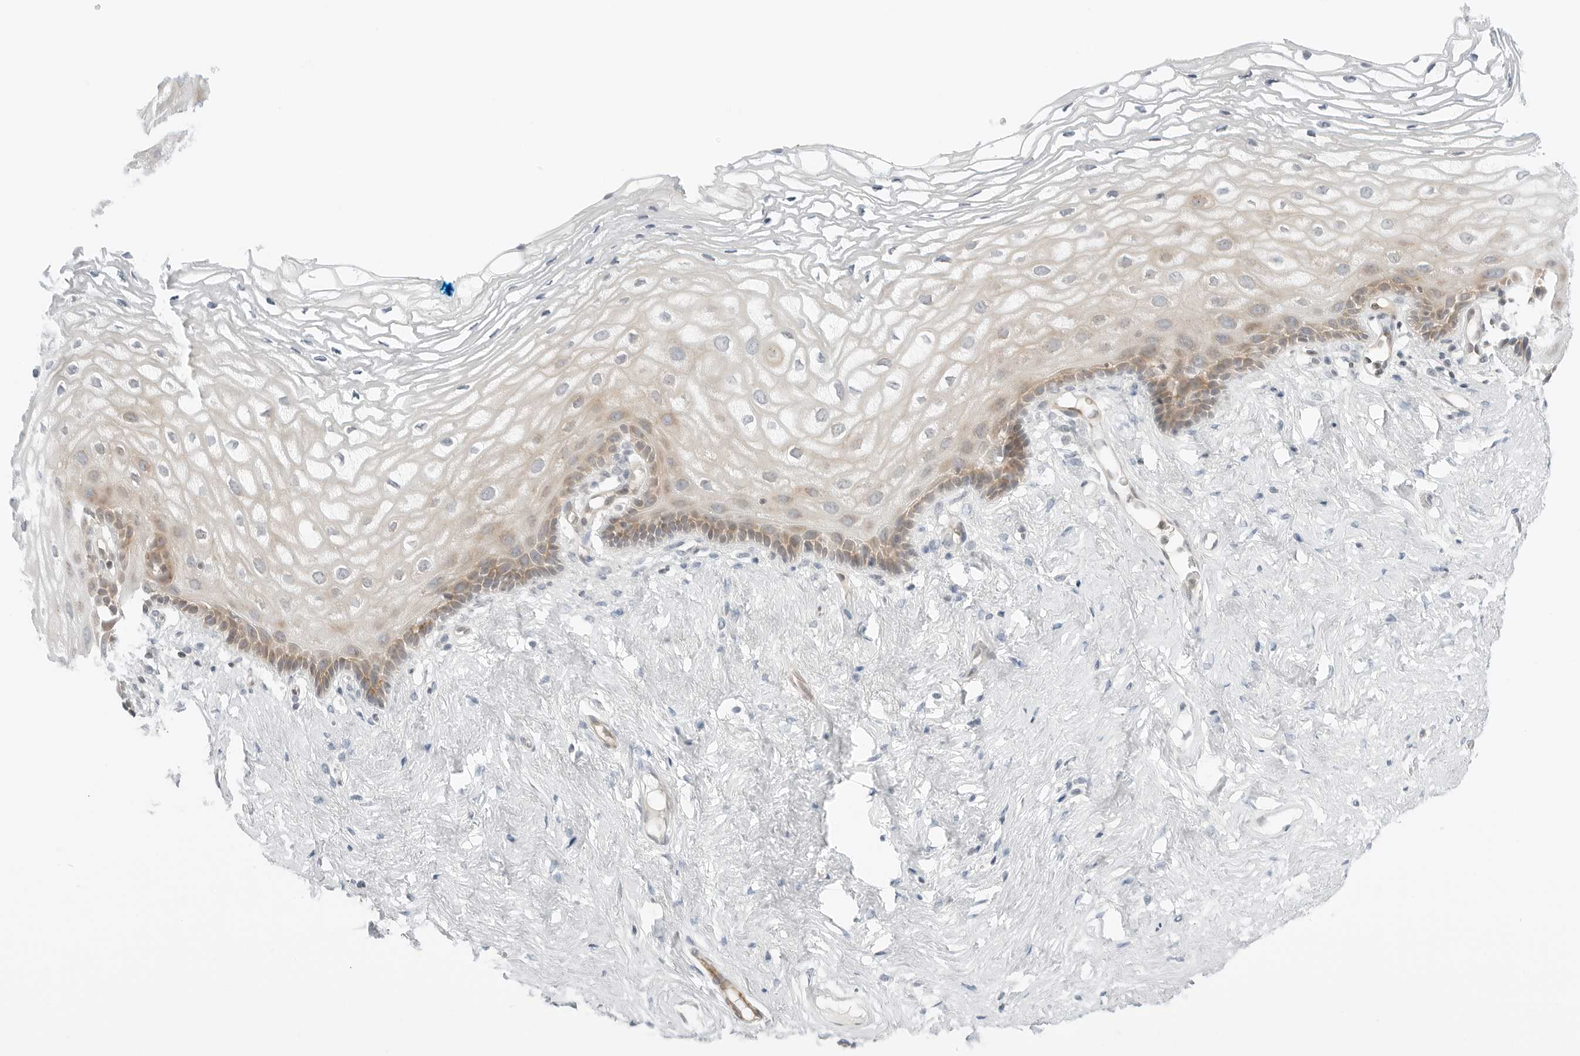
{"staining": {"intensity": "moderate", "quantity": "<25%", "location": "cytoplasmic/membranous"}, "tissue": "vagina", "cell_type": "Squamous epithelial cells", "image_type": "normal", "snomed": [{"axis": "morphology", "description": "Normal tissue, NOS"}, {"axis": "morphology", "description": "Adenocarcinoma, NOS"}, {"axis": "topography", "description": "Rectum"}, {"axis": "topography", "description": "Vagina"}], "caption": "Immunohistochemistry photomicrograph of normal vagina stained for a protein (brown), which demonstrates low levels of moderate cytoplasmic/membranous positivity in about <25% of squamous epithelial cells.", "gene": "IQCC", "patient": {"sex": "female", "age": 71}}